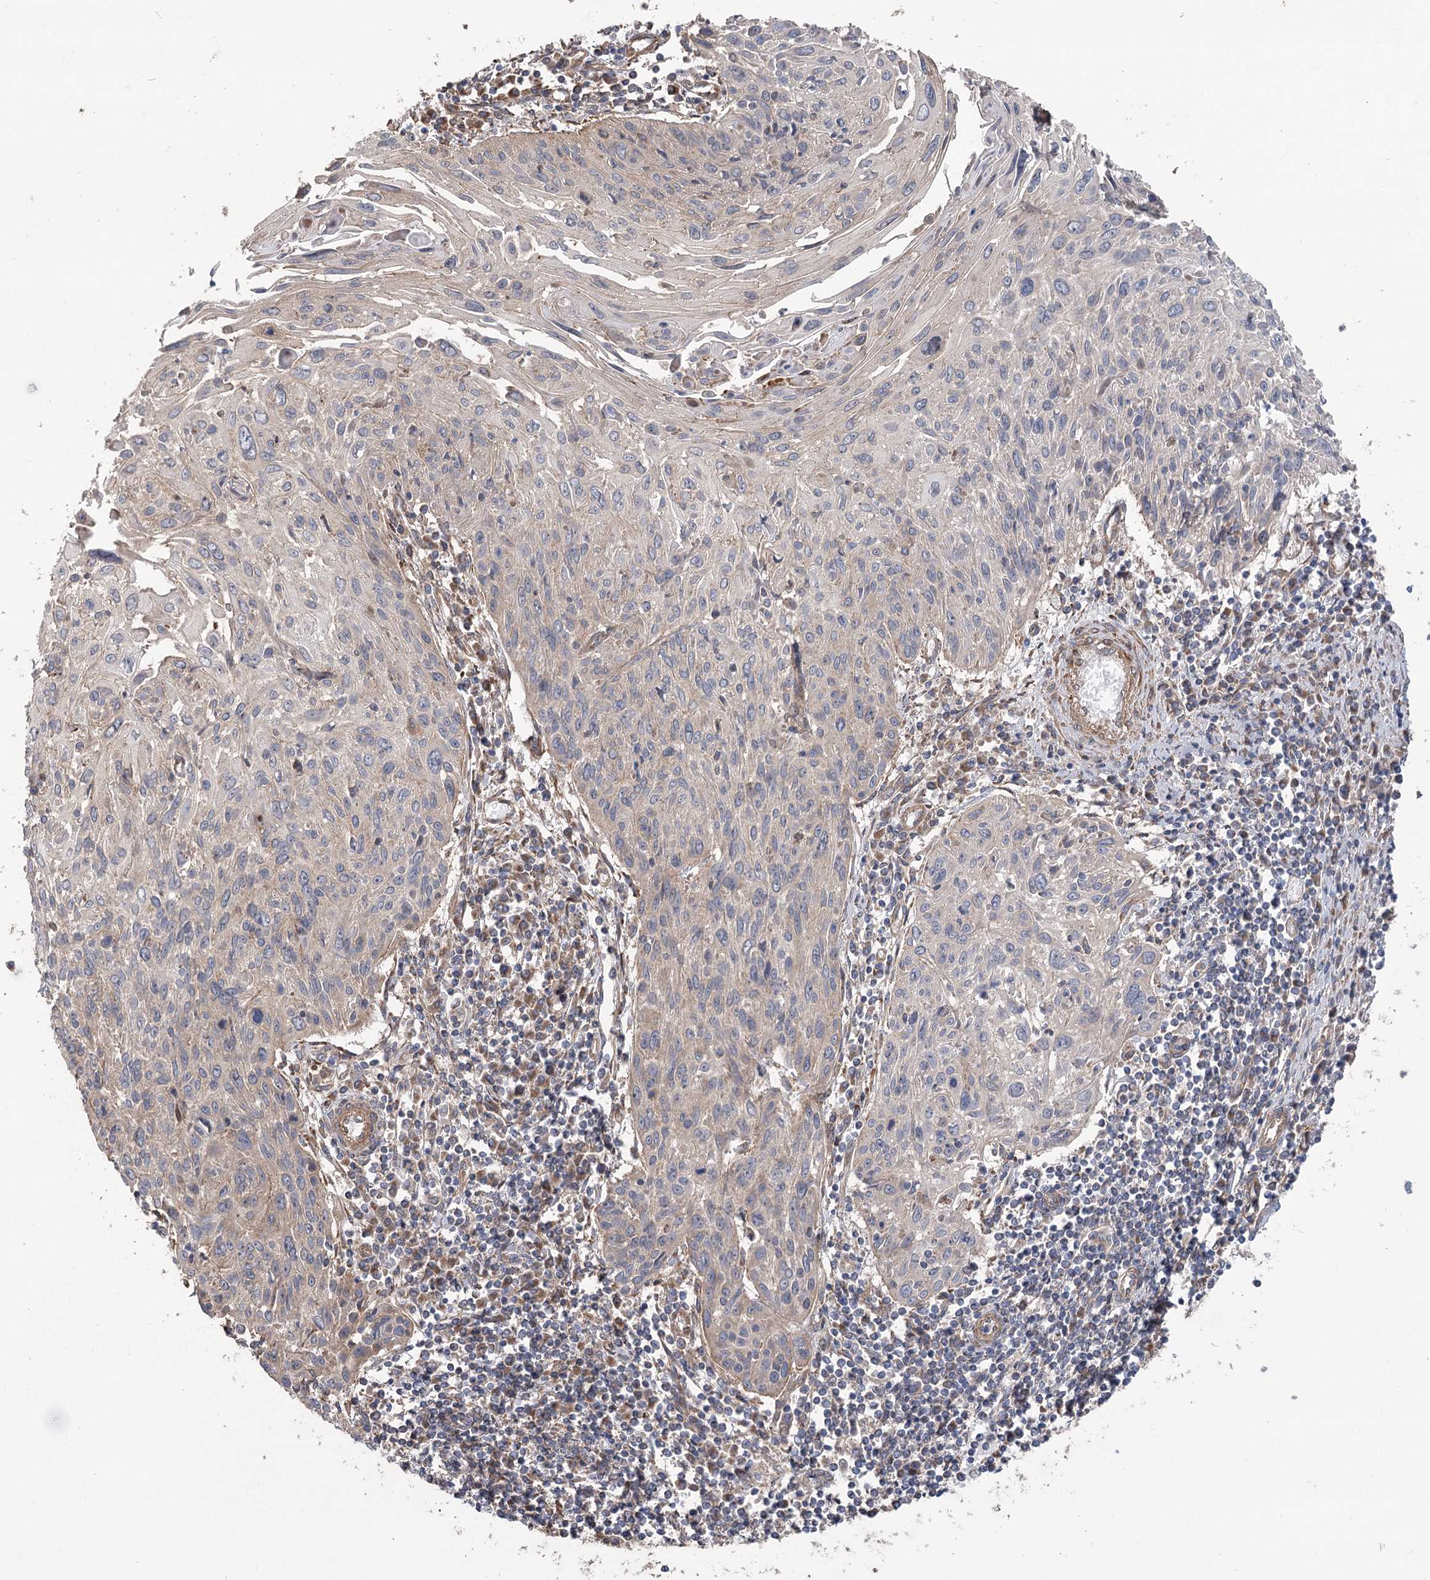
{"staining": {"intensity": "weak", "quantity": "25%-75%", "location": "cytoplasmic/membranous"}, "tissue": "cervical cancer", "cell_type": "Tumor cells", "image_type": "cancer", "snomed": [{"axis": "morphology", "description": "Squamous cell carcinoma, NOS"}, {"axis": "topography", "description": "Cervix"}], "caption": "About 25%-75% of tumor cells in human cervical squamous cell carcinoma reveal weak cytoplasmic/membranous protein staining as visualized by brown immunohistochemical staining.", "gene": "RWDD4", "patient": {"sex": "female", "age": 51}}